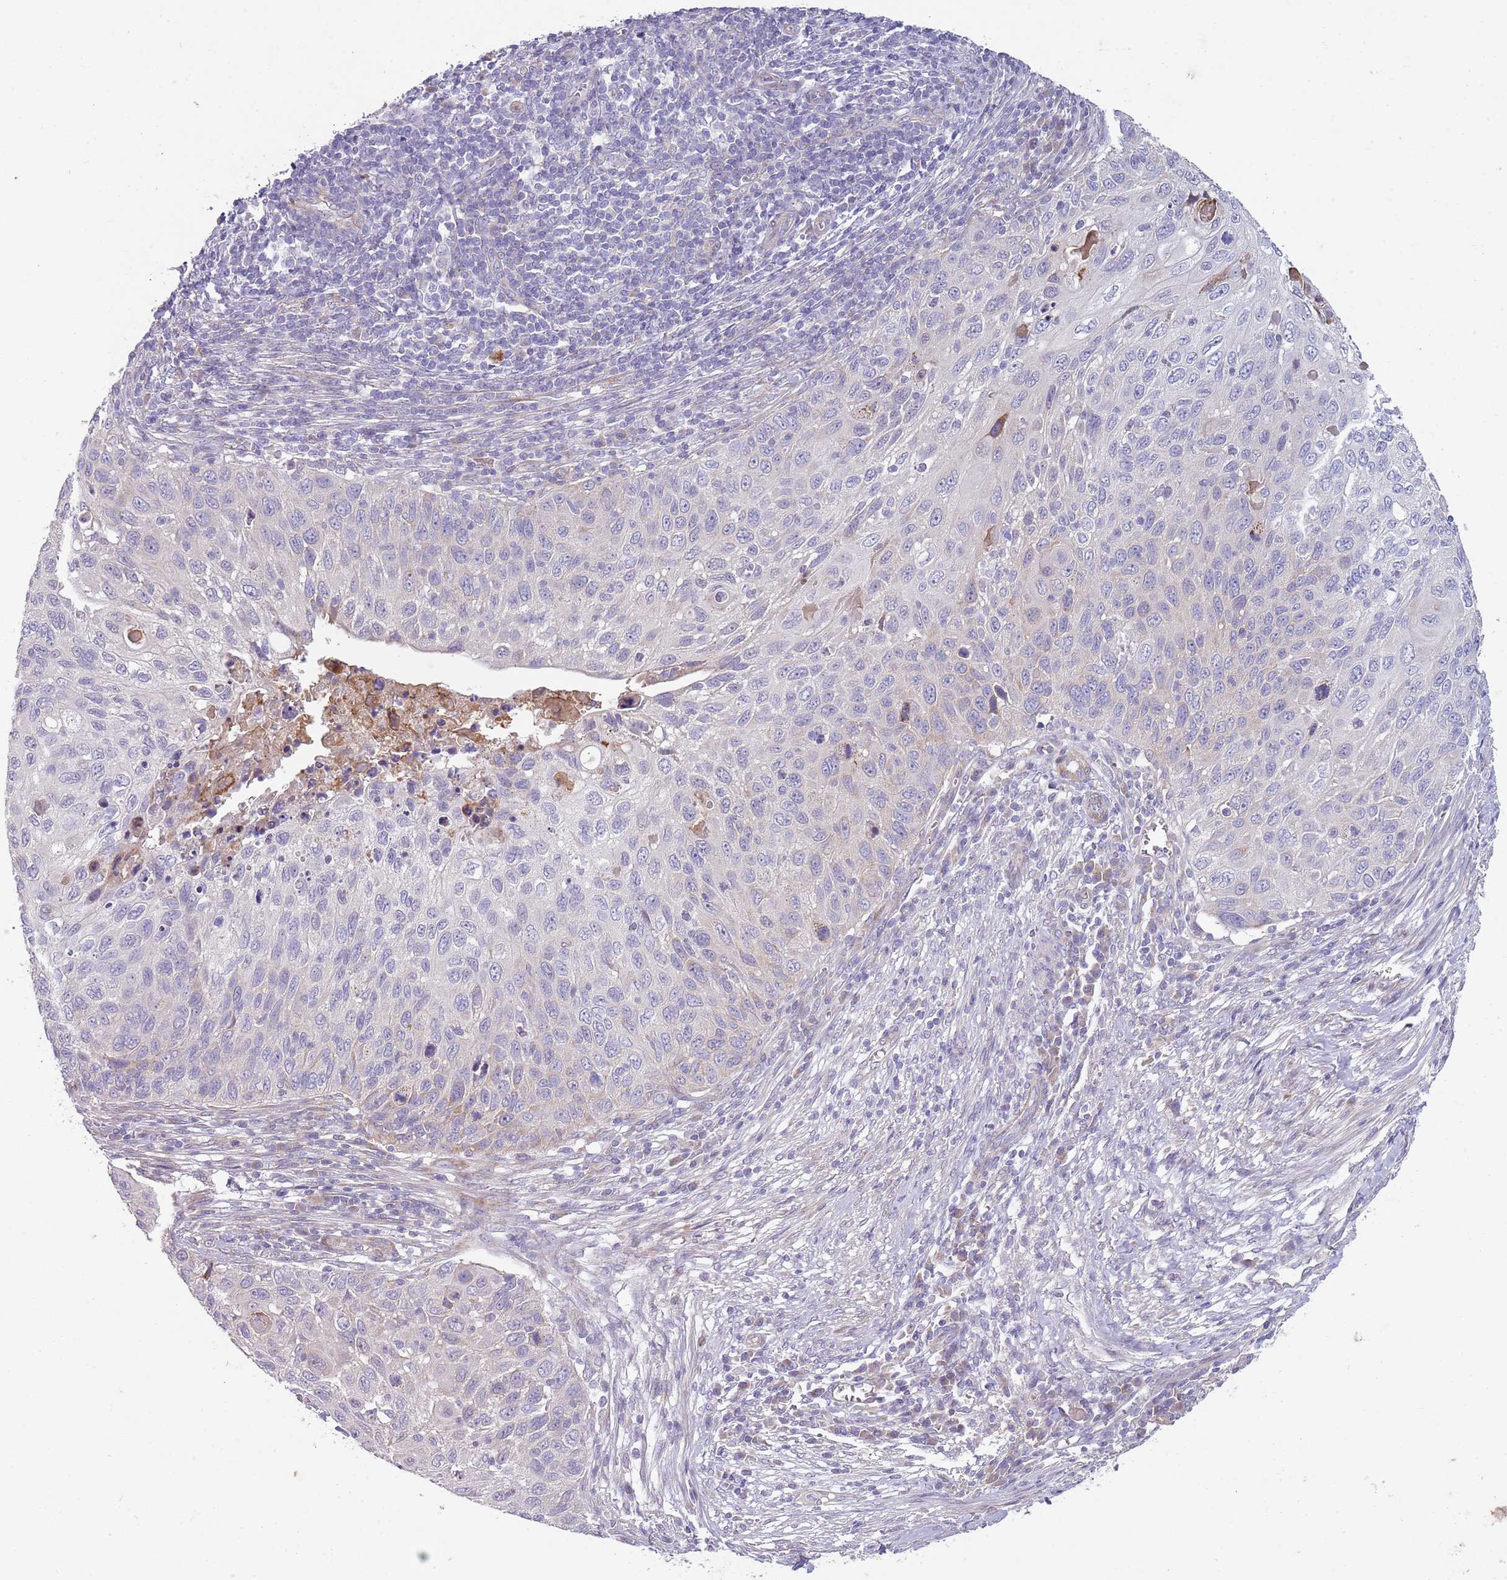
{"staining": {"intensity": "negative", "quantity": "none", "location": "none"}, "tissue": "cervical cancer", "cell_type": "Tumor cells", "image_type": "cancer", "snomed": [{"axis": "morphology", "description": "Squamous cell carcinoma, NOS"}, {"axis": "topography", "description": "Cervix"}], "caption": "Immunohistochemical staining of squamous cell carcinoma (cervical) shows no significant positivity in tumor cells. (Stains: DAB (3,3'-diaminobenzidine) immunohistochemistry (IHC) with hematoxylin counter stain, Microscopy: brightfield microscopy at high magnification).", "gene": "ZNF583", "patient": {"sex": "female", "age": 70}}